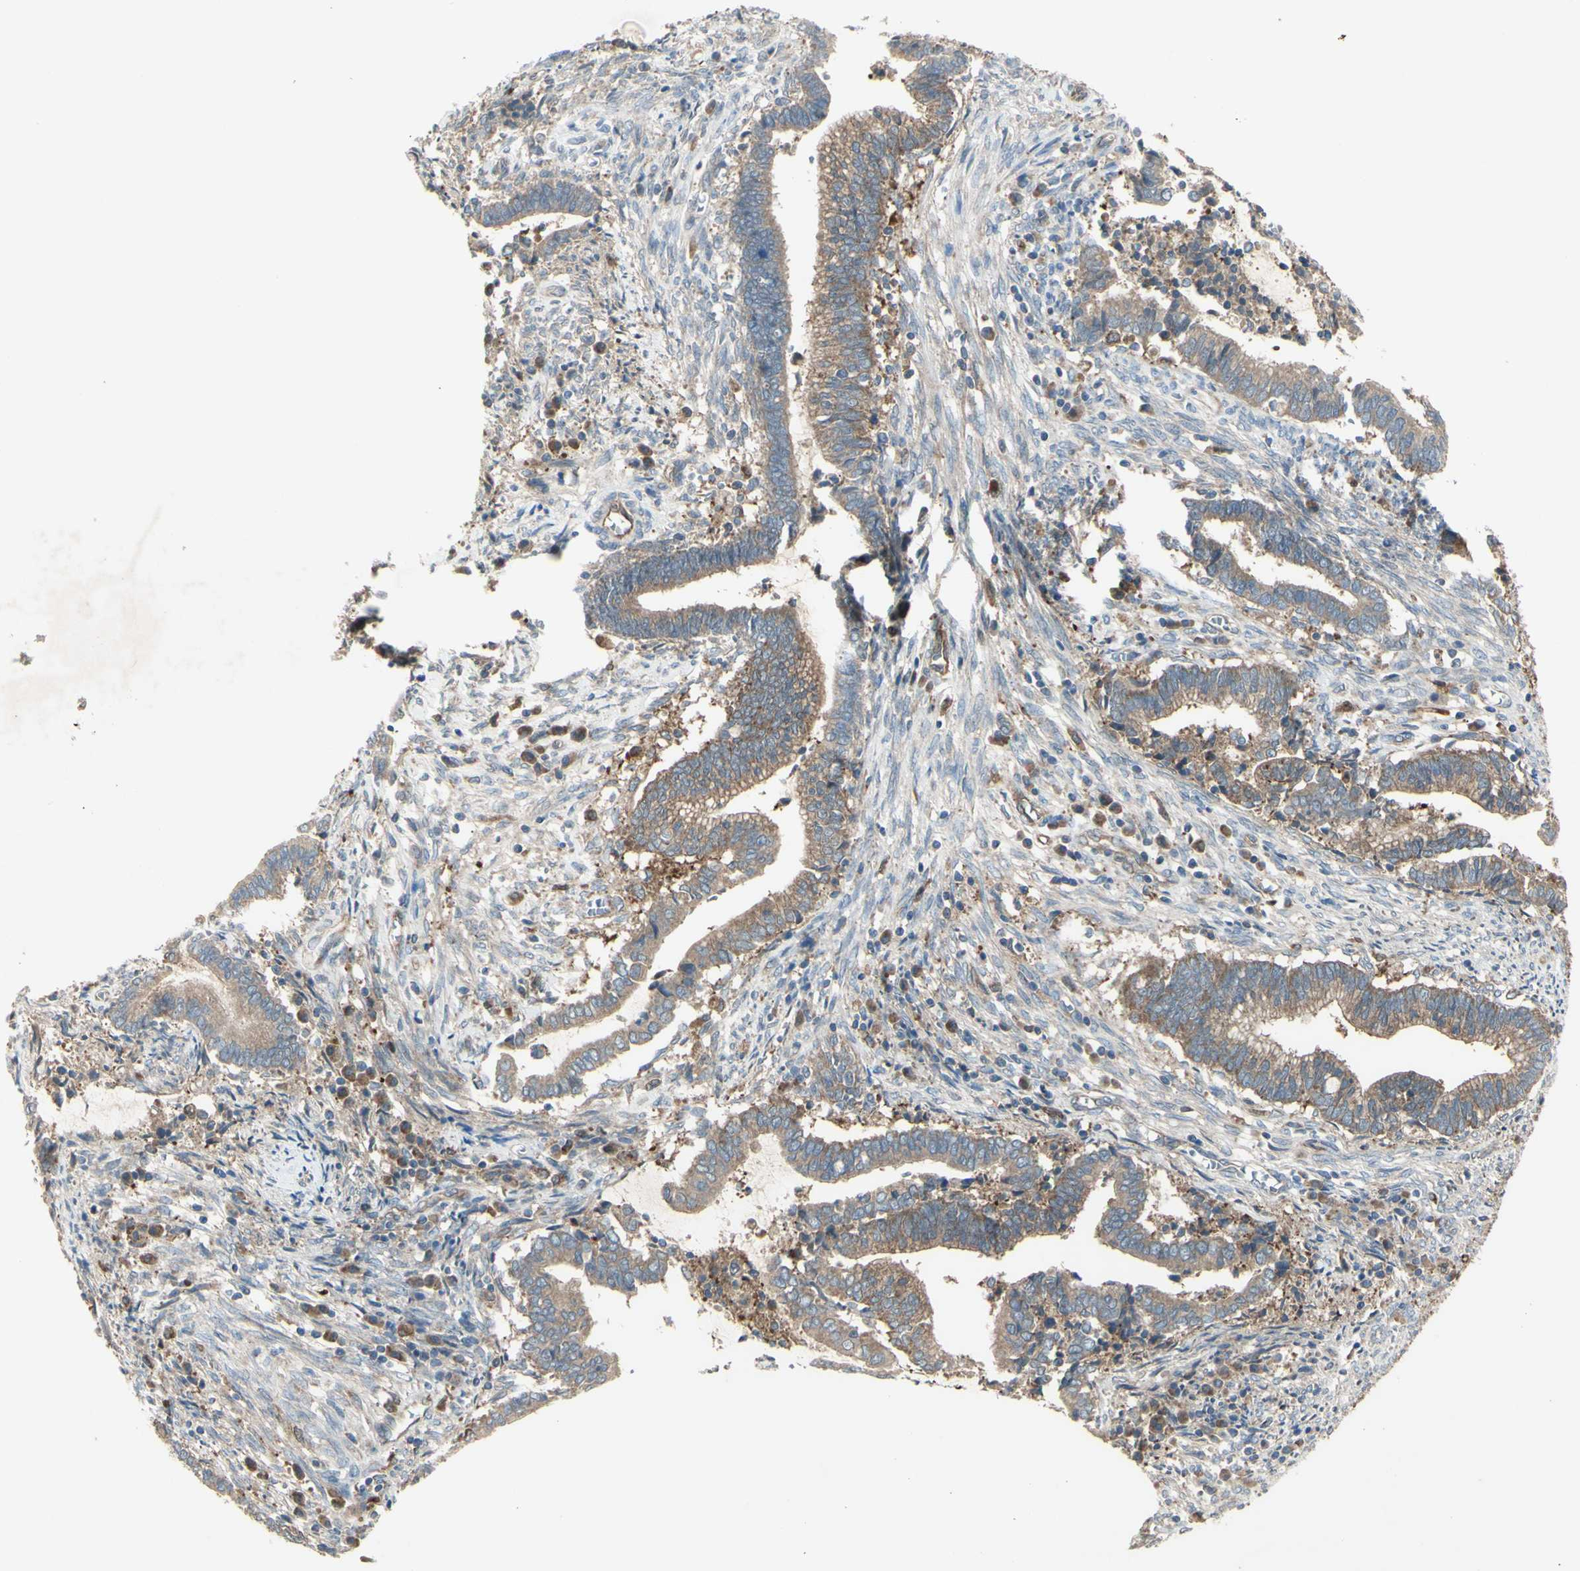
{"staining": {"intensity": "weak", "quantity": ">75%", "location": "cytoplasmic/membranous"}, "tissue": "cervical cancer", "cell_type": "Tumor cells", "image_type": "cancer", "snomed": [{"axis": "morphology", "description": "Adenocarcinoma, NOS"}, {"axis": "topography", "description": "Cervix"}], "caption": "Approximately >75% of tumor cells in human adenocarcinoma (cervical) show weak cytoplasmic/membranous protein staining as visualized by brown immunohistochemical staining.", "gene": "IGSF9B", "patient": {"sex": "female", "age": 44}}